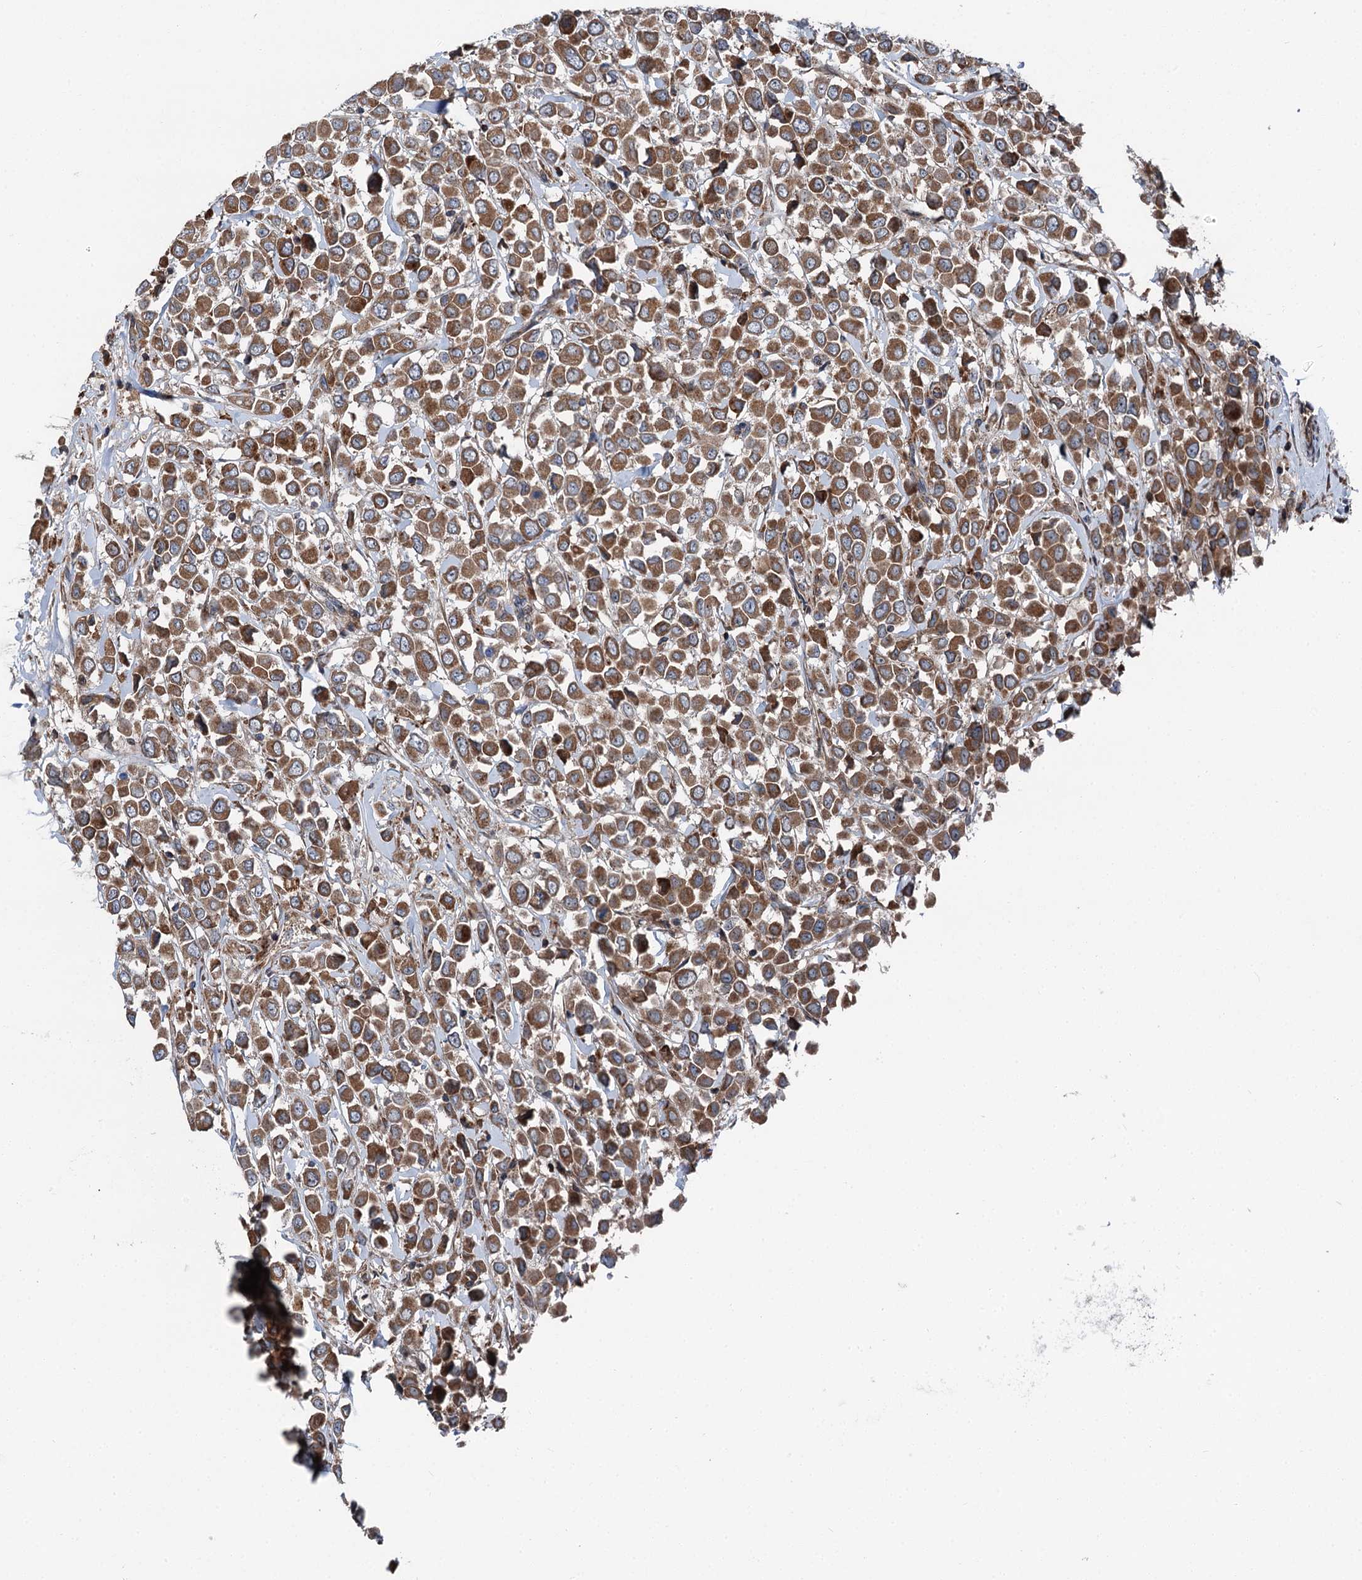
{"staining": {"intensity": "moderate", "quantity": ">75%", "location": "cytoplasmic/membranous"}, "tissue": "breast cancer", "cell_type": "Tumor cells", "image_type": "cancer", "snomed": [{"axis": "morphology", "description": "Duct carcinoma"}, {"axis": "topography", "description": "Breast"}], "caption": "Immunohistochemistry image of neoplastic tissue: breast cancer stained using immunohistochemistry shows medium levels of moderate protein expression localized specifically in the cytoplasmic/membranous of tumor cells, appearing as a cytoplasmic/membranous brown color.", "gene": "POLR1D", "patient": {"sex": "female", "age": 61}}